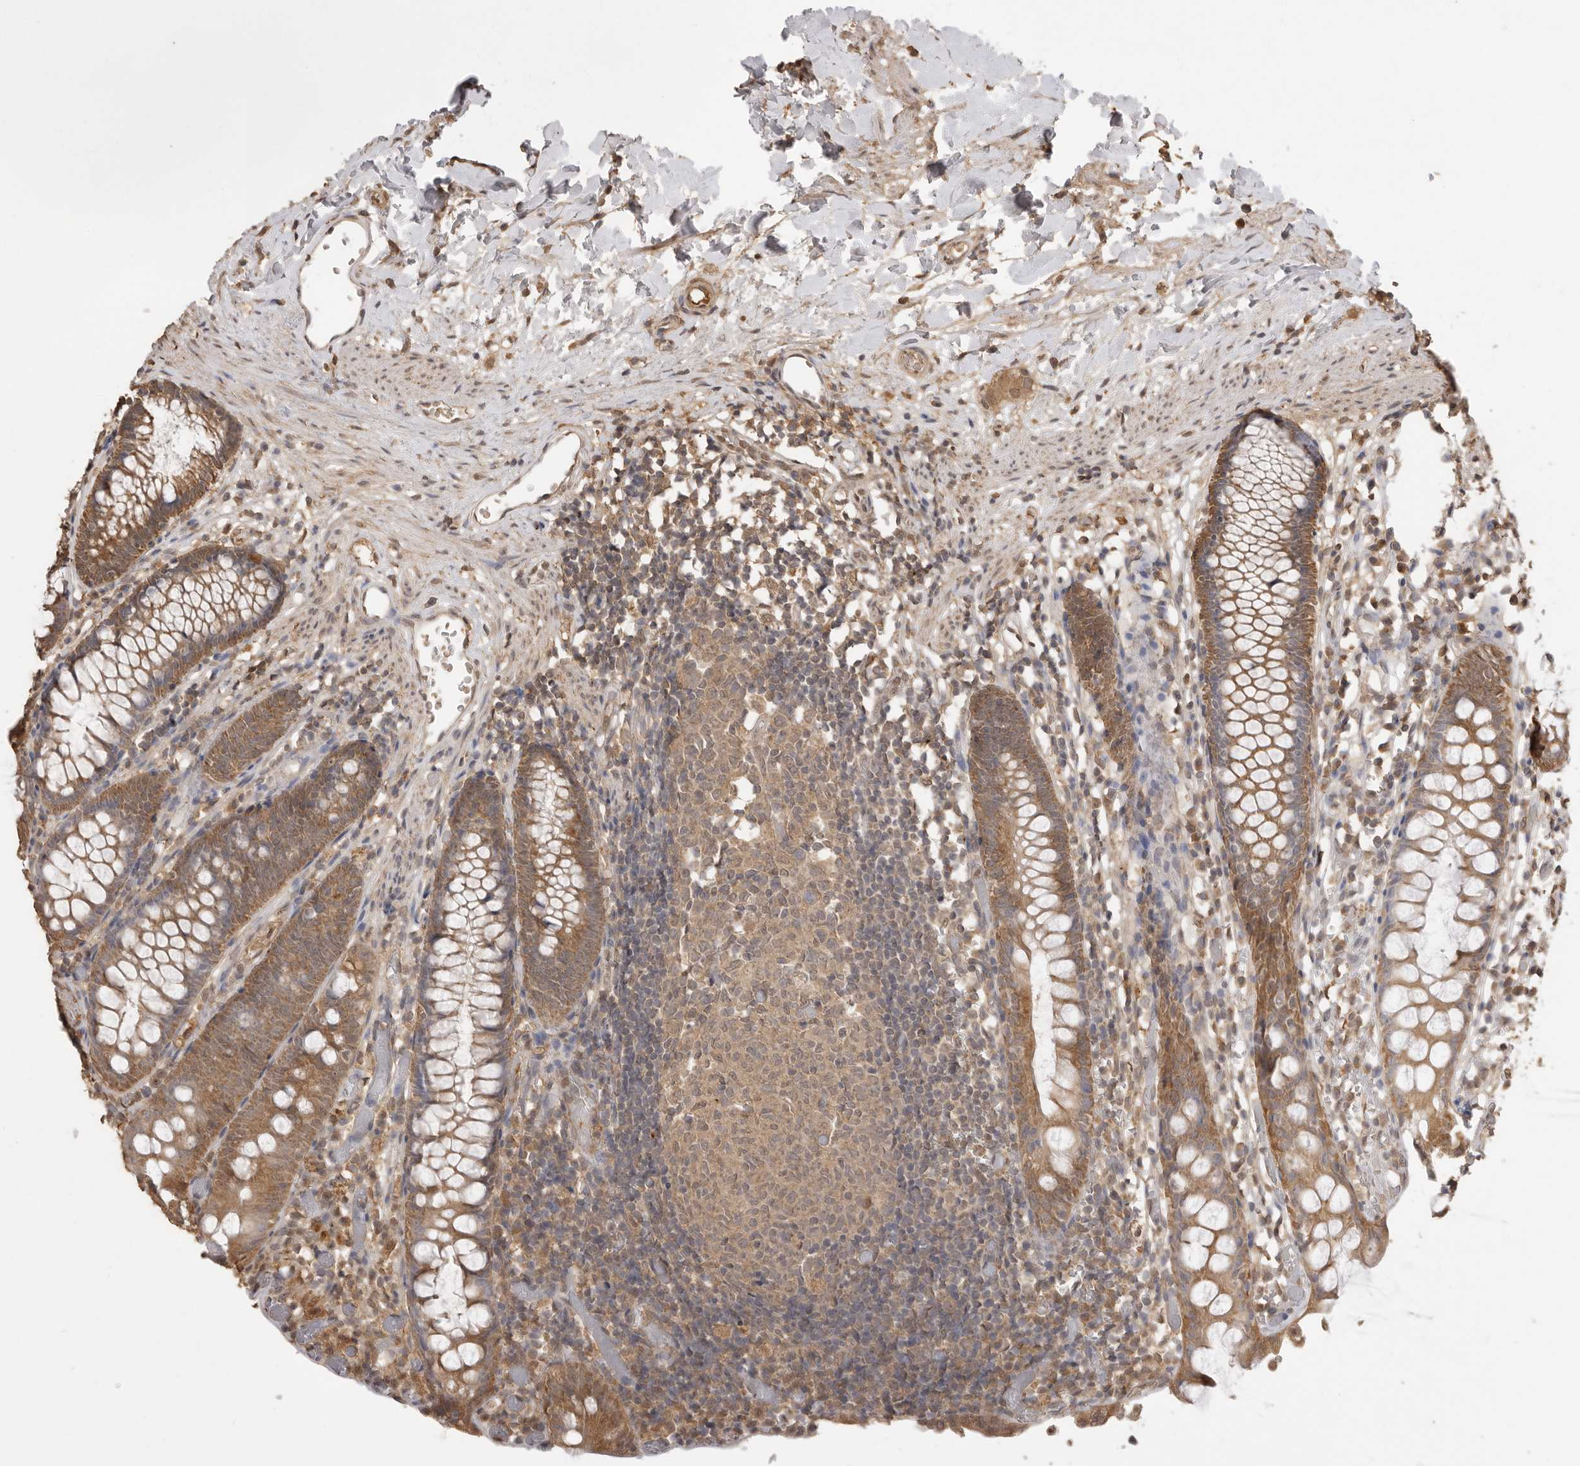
{"staining": {"intensity": "moderate", "quantity": ">75%", "location": "cytoplasmic/membranous"}, "tissue": "colon", "cell_type": "Endothelial cells", "image_type": "normal", "snomed": [{"axis": "morphology", "description": "Normal tissue, NOS"}, {"axis": "topography", "description": "Colon"}], "caption": "Protein staining reveals moderate cytoplasmic/membranous expression in about >75% of endothelial cells in unremarkable colon.", "gene": "JAG2", "patient": {"sex": "male", "age": 14}}